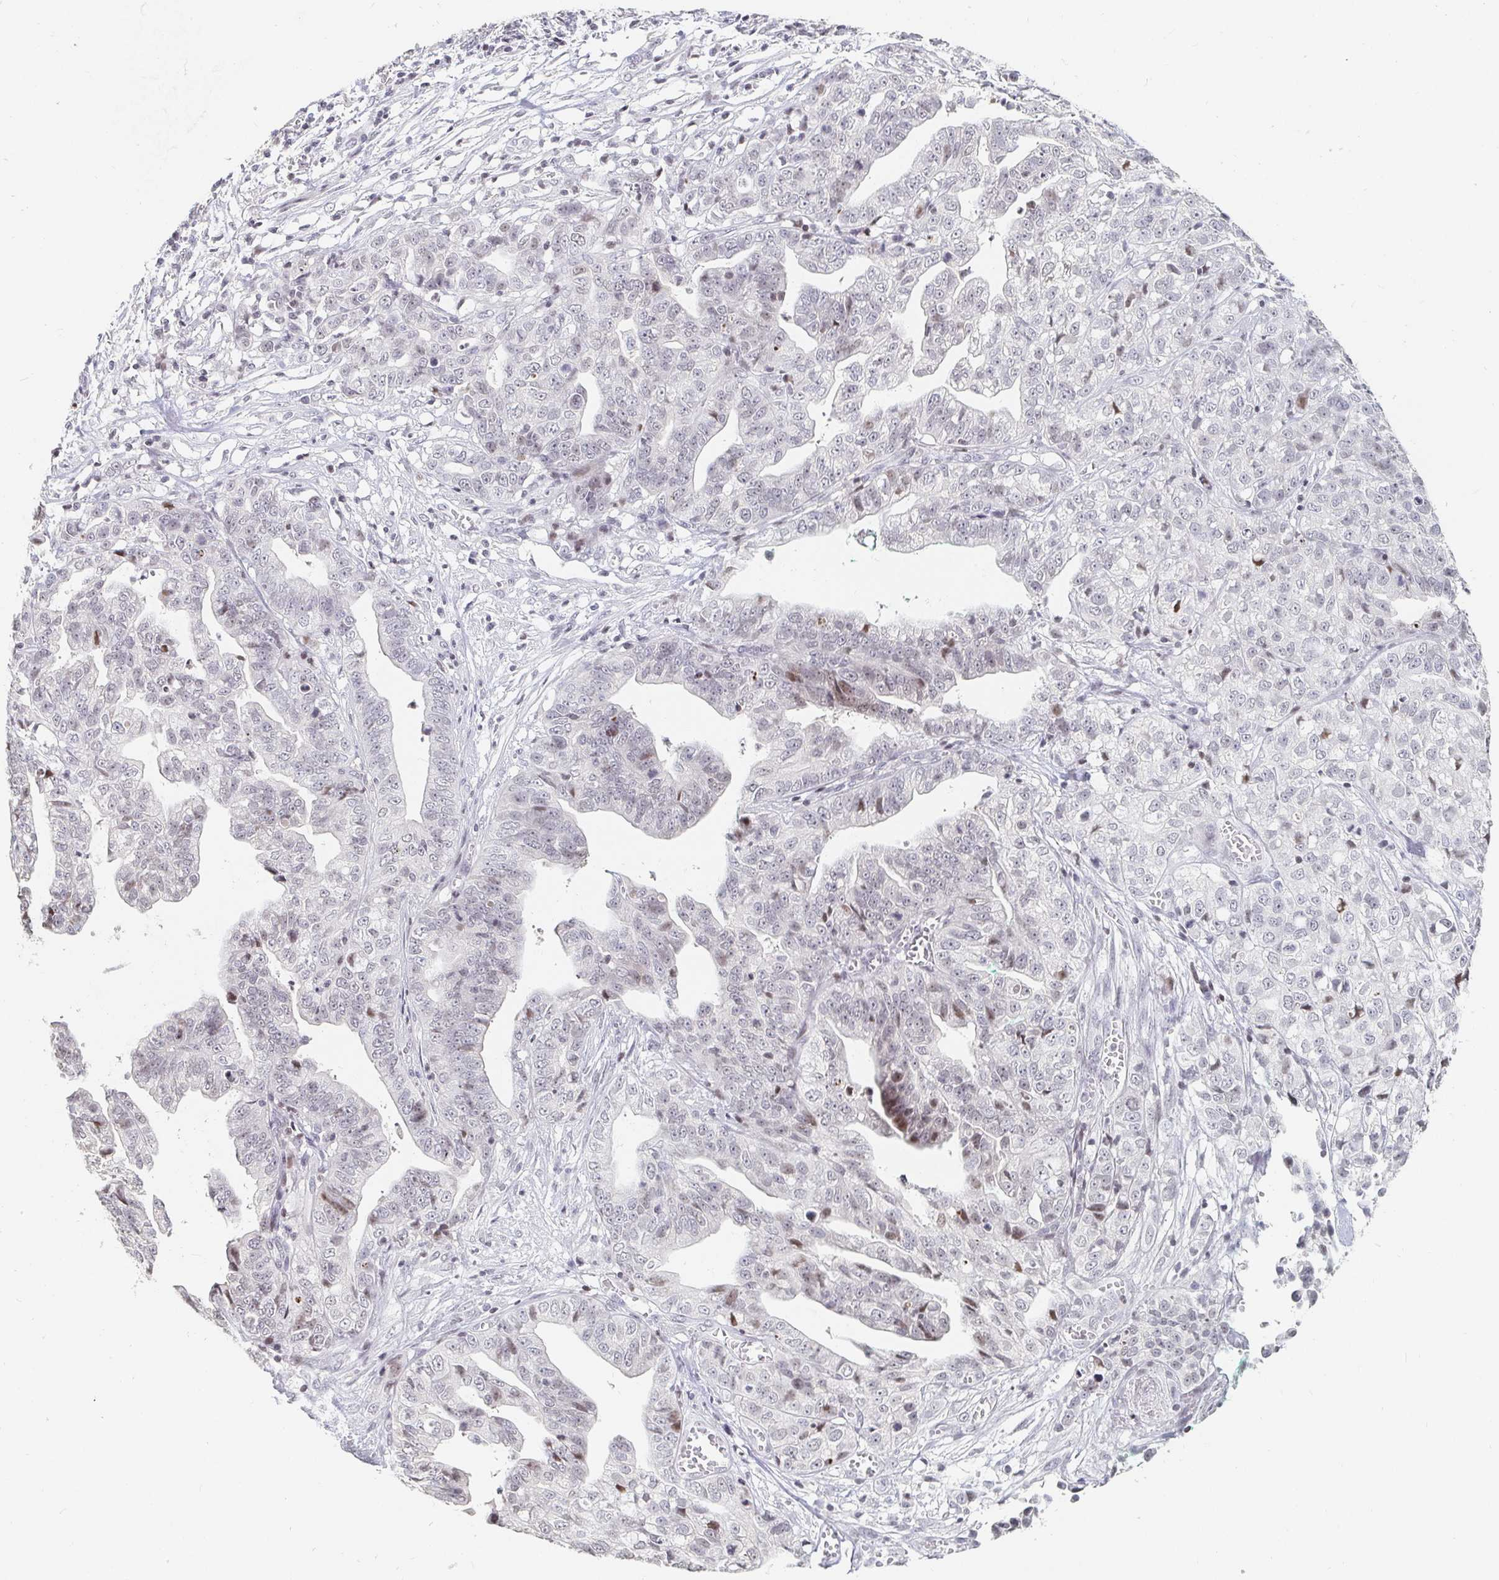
{"staining": {"intensity": "negative", "quantity": "none", "location": "none"}, "tissue": "stomach cancer", "cell_type": "Tumor cells", "image_type": "cancer", "snomed": [{"axis": "morphology", "description": "Adenocarcinoma, NOS"}, {"axis": "topography", "description": "Stomach, upper"}], "caption": "Protein analysis of stomach adenocarcinoma exhibits no significant expression in tumor cells.", "gene": "NME9", "patient": {"sex": "female", "age": 67}}